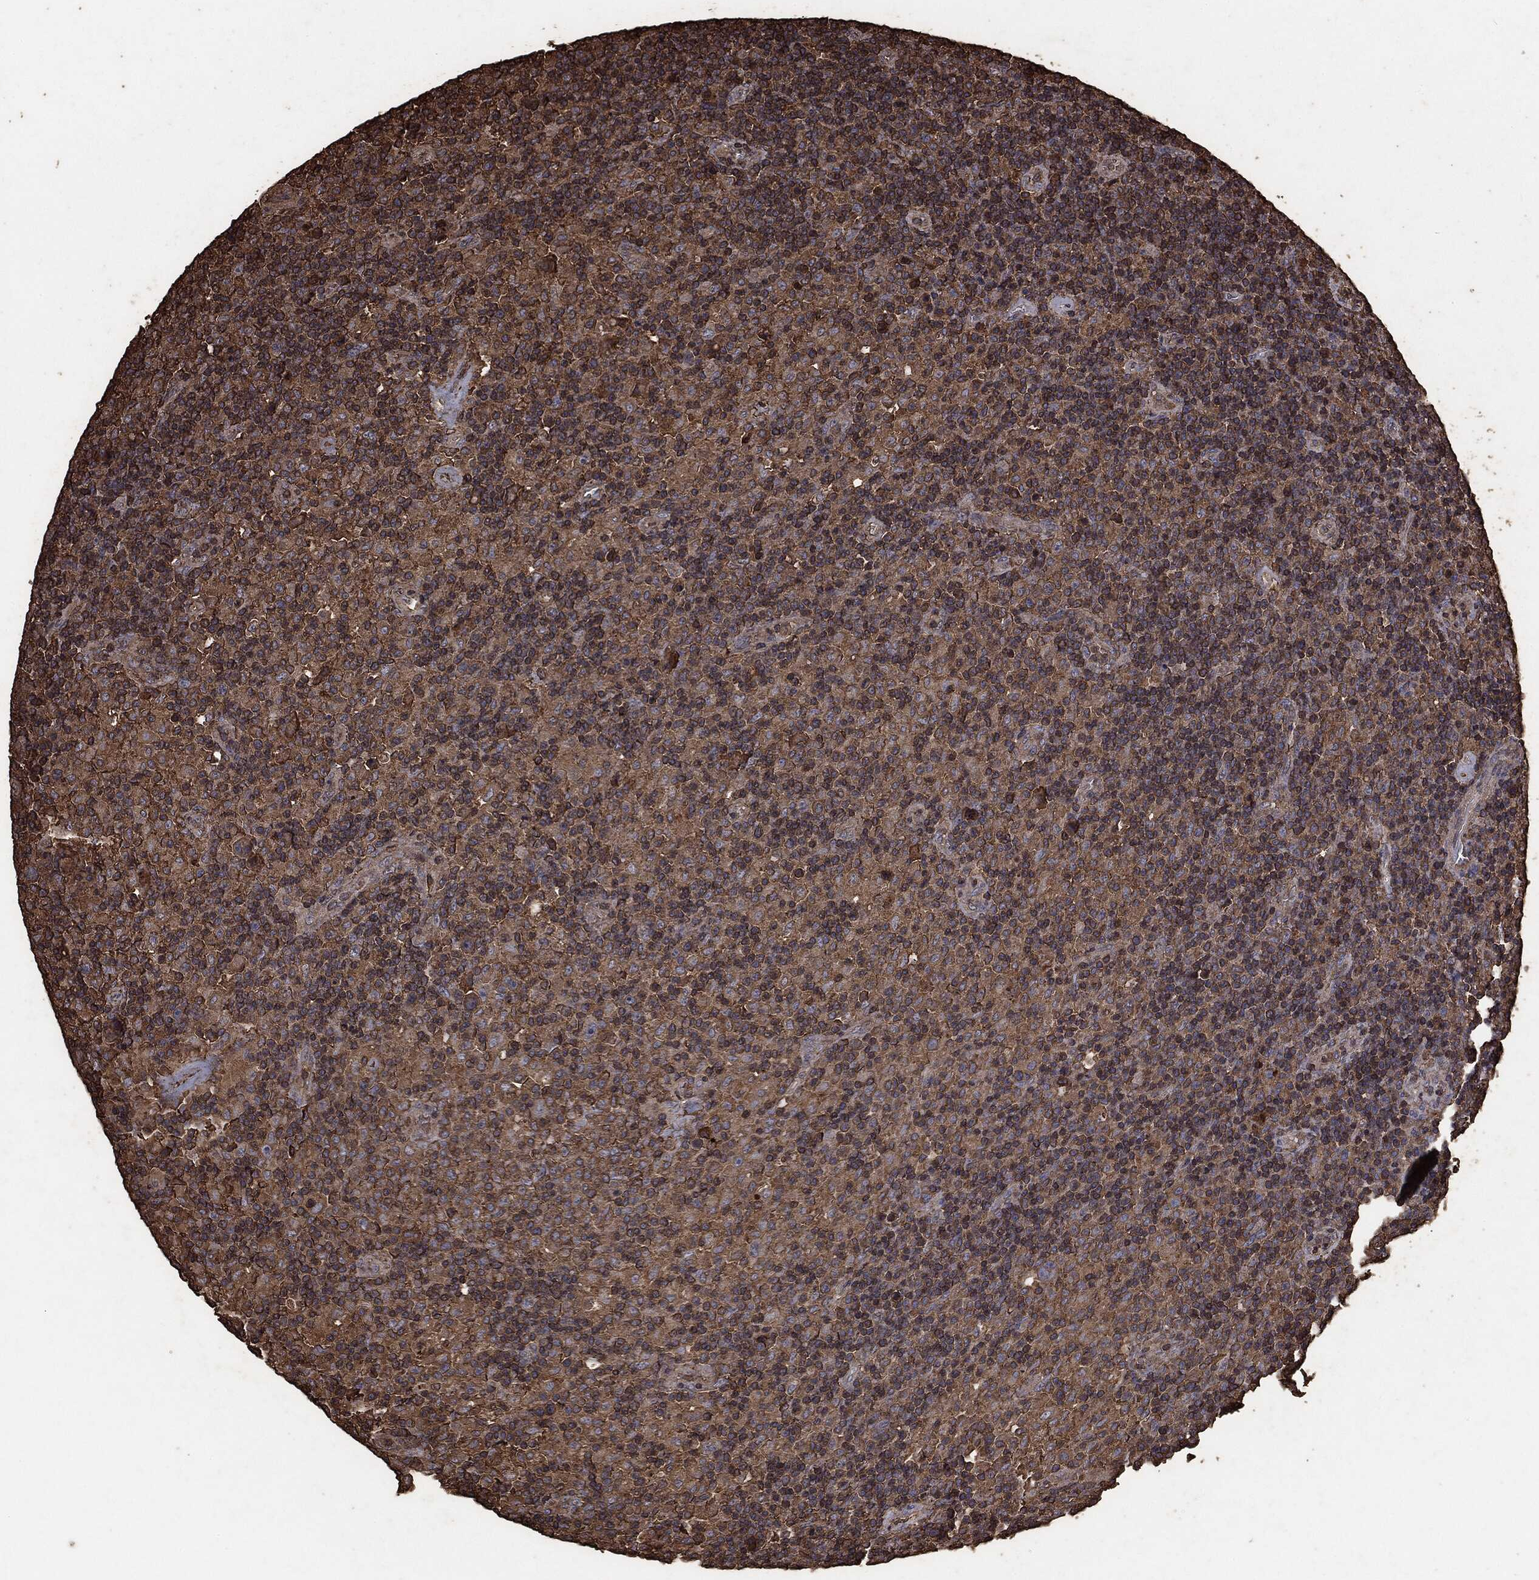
{"staining": {"intensity": "negative", "quantity": "none", "location": "none"}, "tissue": "lymphoma", "cell_type": "Tumor cells", "image_type": "cancer", "snomed": [{"axis": "morphology", "description": "Hodgkin's disease, NOS"}, {"axis": "topography", "description": "Lymph node"}], "caption": "This is a histopathology image of immunohistochemistry staining of Hodgkin's disease, which shows no positivity in tumor cells.", "gene": "MTOR", "patient": {"sex": "male", "age": 70}}